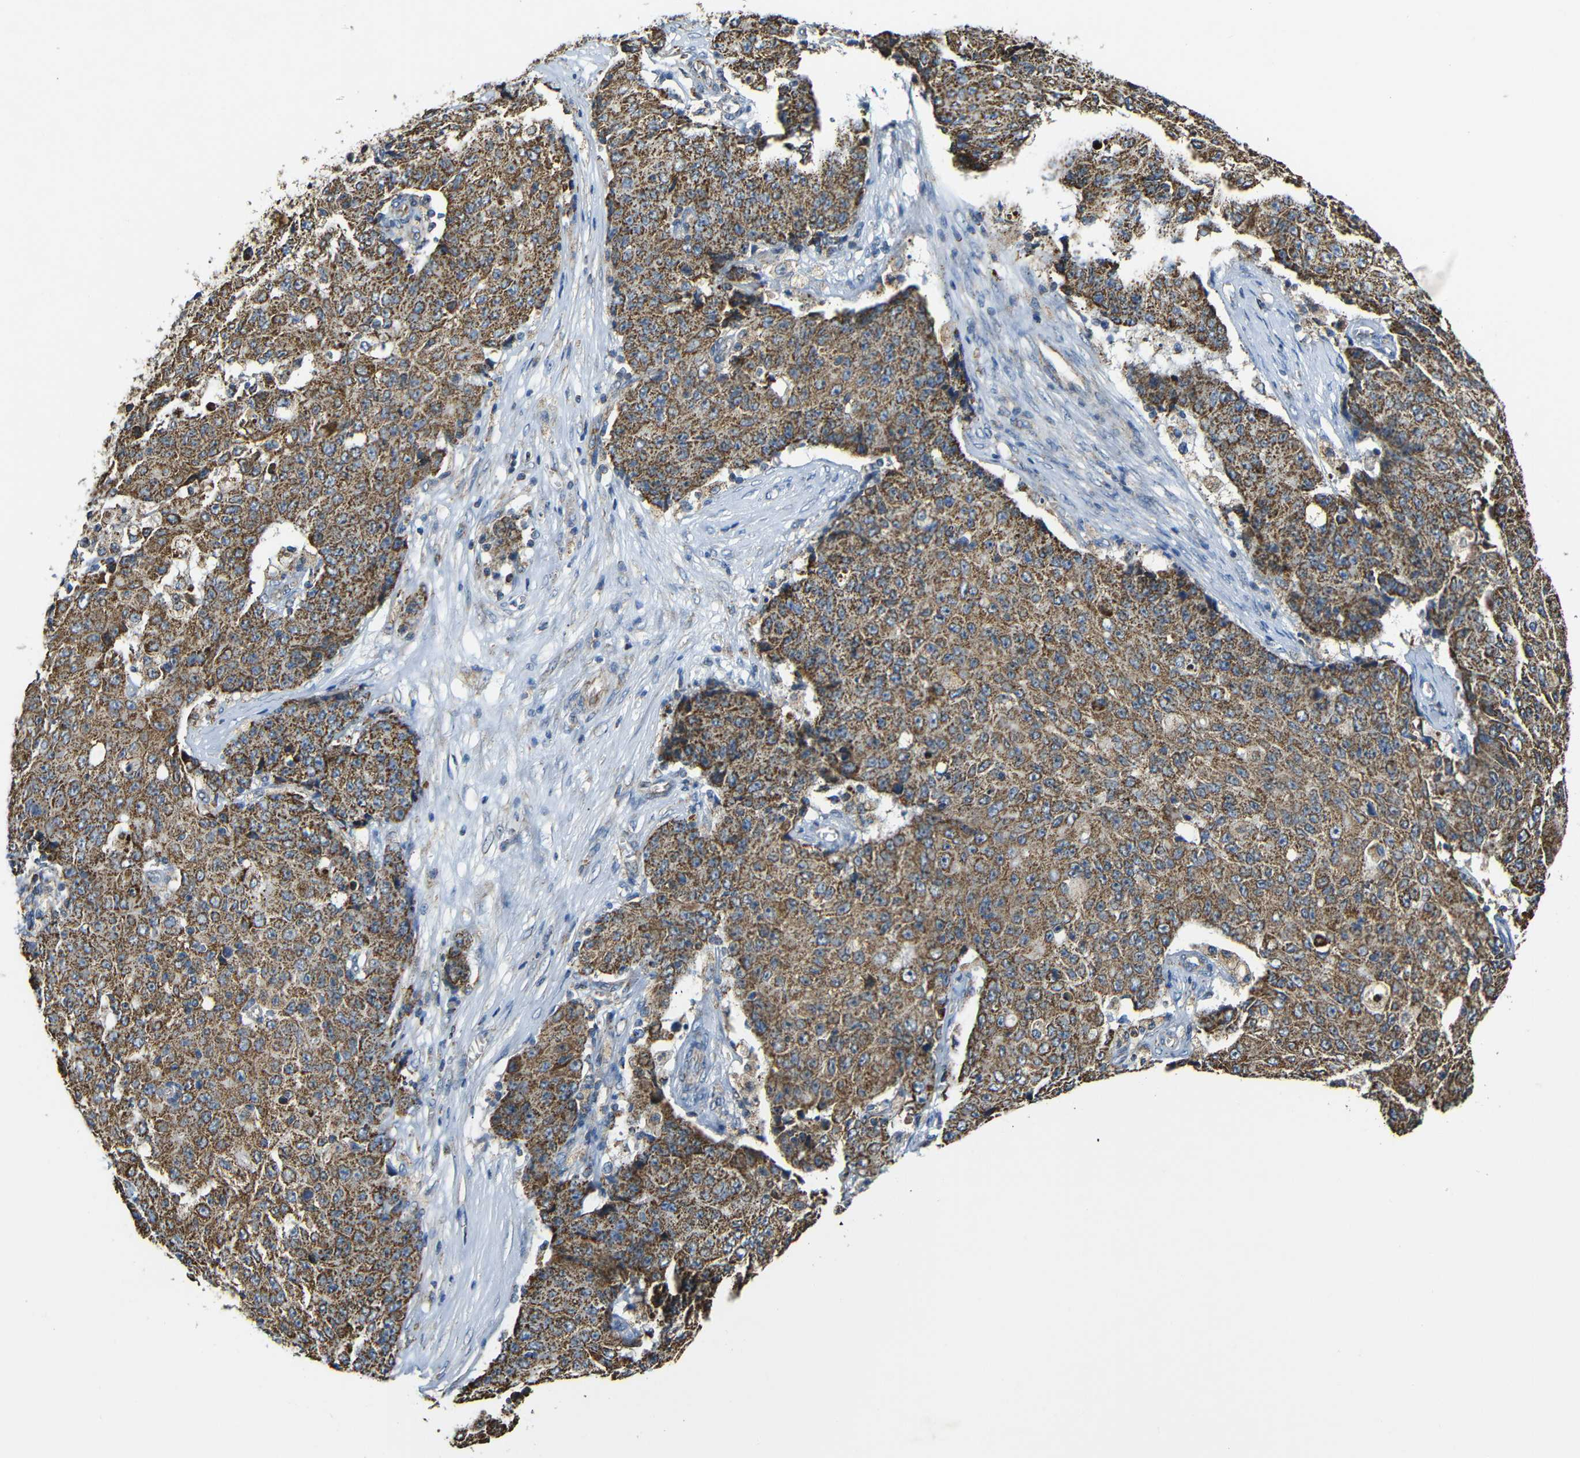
{"staining": {"intensity": "strong", "quantity": ">75%", "location": "cytoplasmic/membranous"}, "tissue": "ovarian cancer", "cell_type": "Tumor cells", "image_type": "cancer", "snomed": [{"axis": "morphology", "description": "Carcinoma, endometroid"}, {"axis": "topography", "description": "Ovary"}], "caption": "Approximately >75% of tumor cells in human endometroid carcinoma (ovarian) display strong cytoplasmic/membranous protein staining as visualized by brown immunohistochemical staining.", "gene": "NR3C2", "patient": {"sex": "female", "age": 42}}